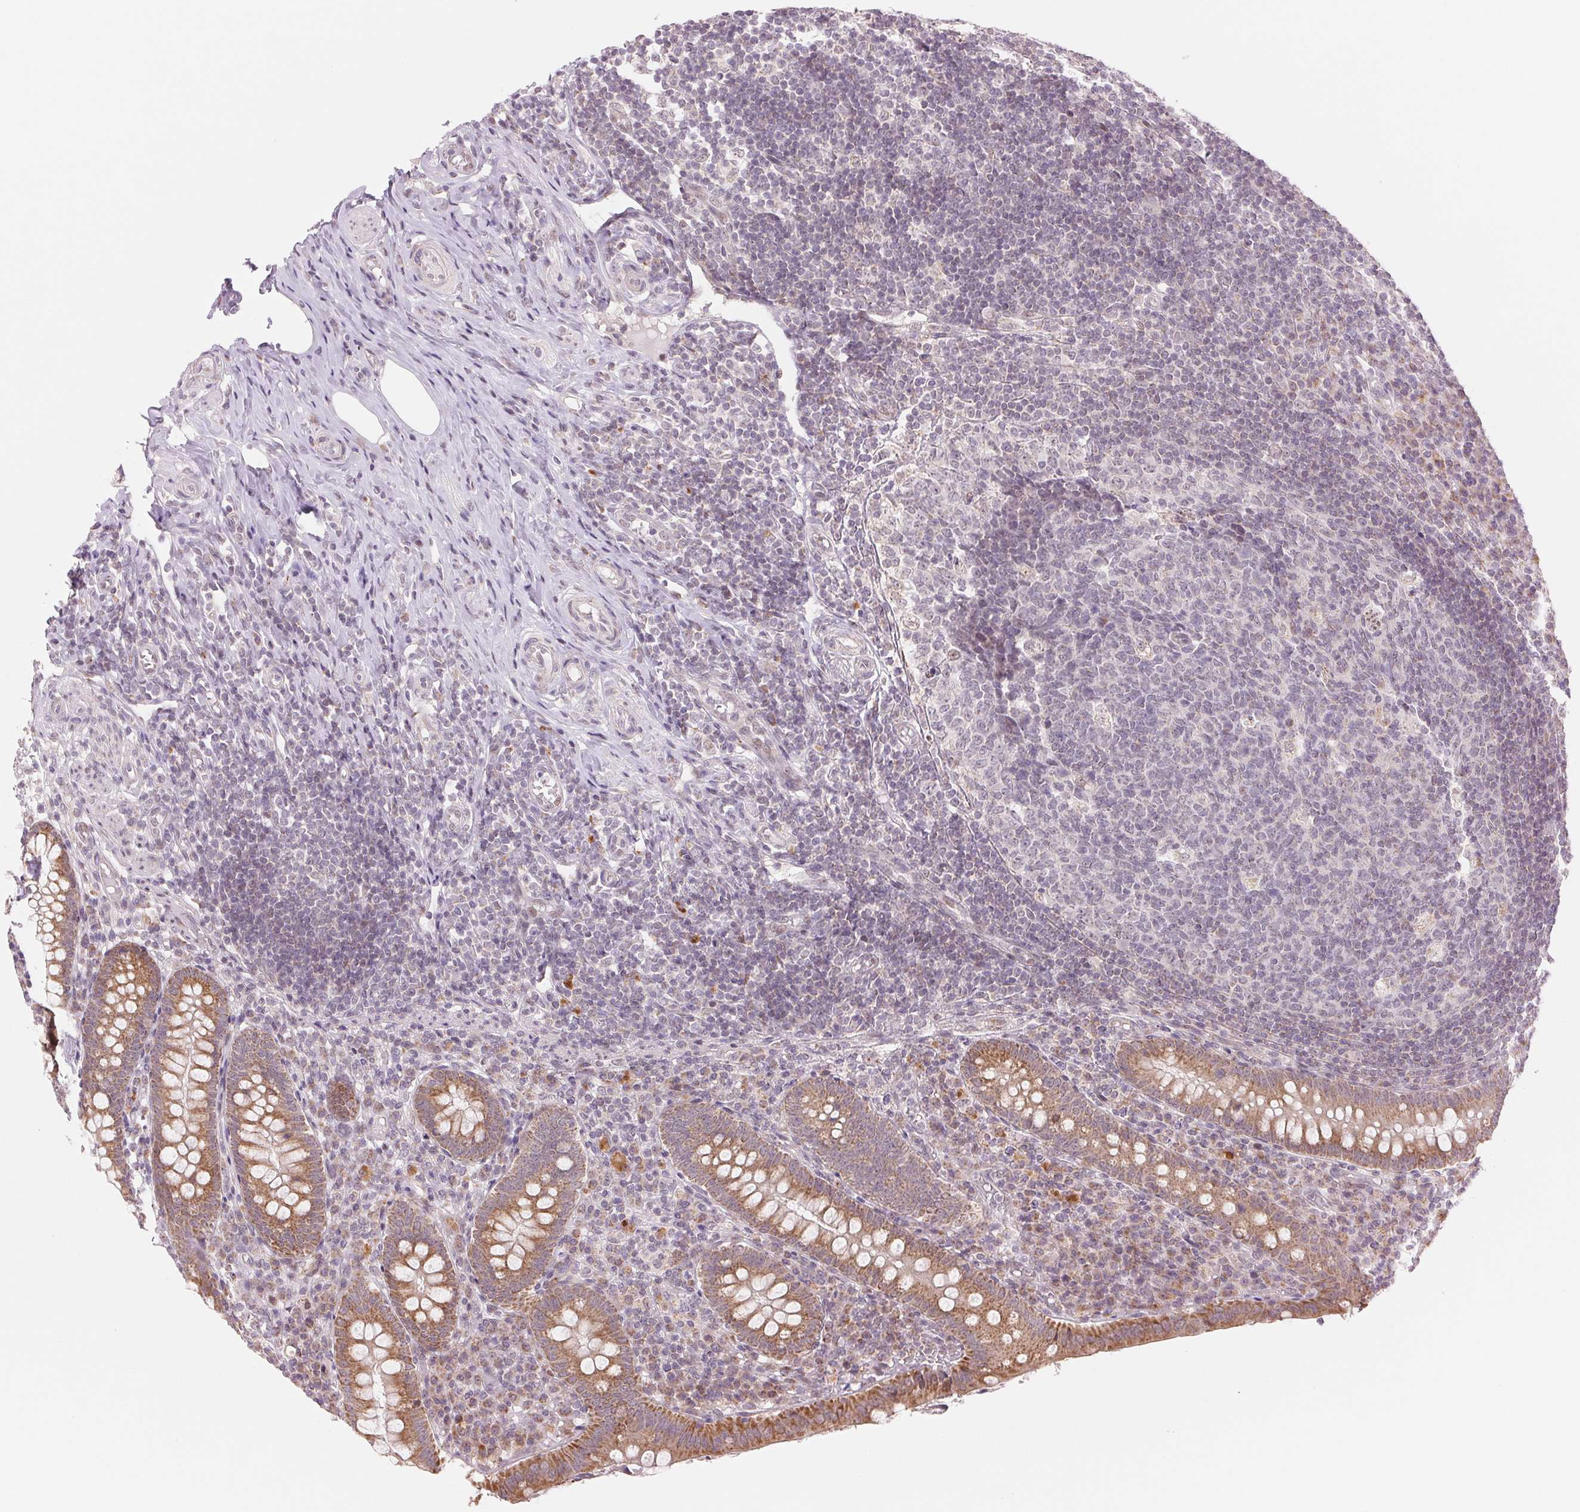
{"staining": {"intensity": "moderate", "quantity": ">75%", "location": "cytoplasmic/membranous"}, "tissue": "appendix", "cell_type": "Glandular cells", "image_type": "normal", "snomed": [{"axis": "morphology", "description": "Normal tissue, NOS"}, {"axis": "topography", "description": "Appendix"}], "caption": "IHC of normal human appendix shows medium levels of moderate cytoplasmic/membranous staining in about >75% of glandular cells. (IHC, brightfield microscopy, high magnification).", "gene": "ARHGAP32", "patient": {"sex": "male", "age": 18}}